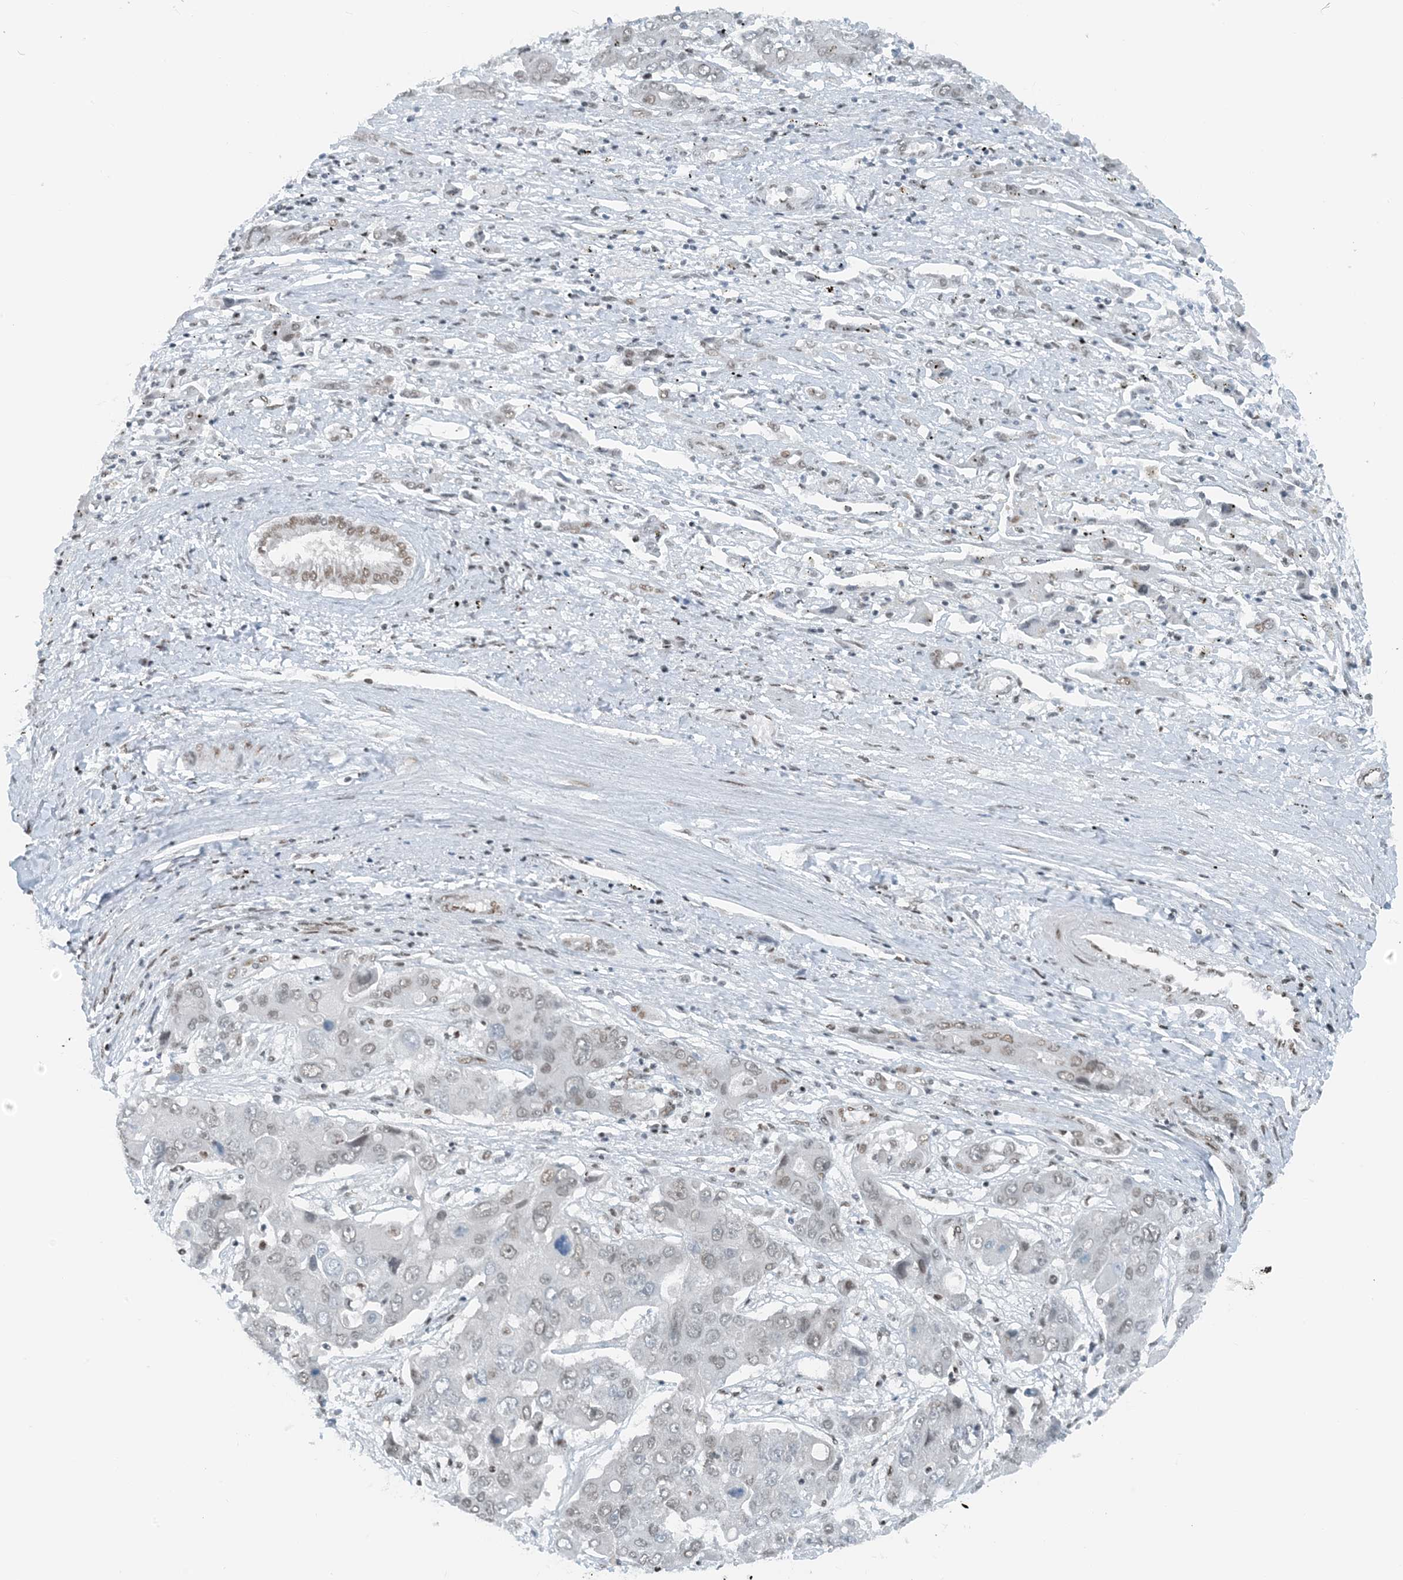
{"staining": {"intensity": "weak", "quantity": "<25%", "location": "nuclear"}, "tissue": "liver cancer", "cell_type": "Tumor cells", "image_type": "cancer", "snomed": [{"axis": "morphology", "description": "Cholangiocarcinoma"}, {"axis": "topography", "description": "Liver"}], "caption": "A micrograph of liver cholangiocarcinoma stained for a protein exhibits no brown staining in tumor cells.", "gene": "ZNF500", "patient": {"sex": "male", "age": 67}}